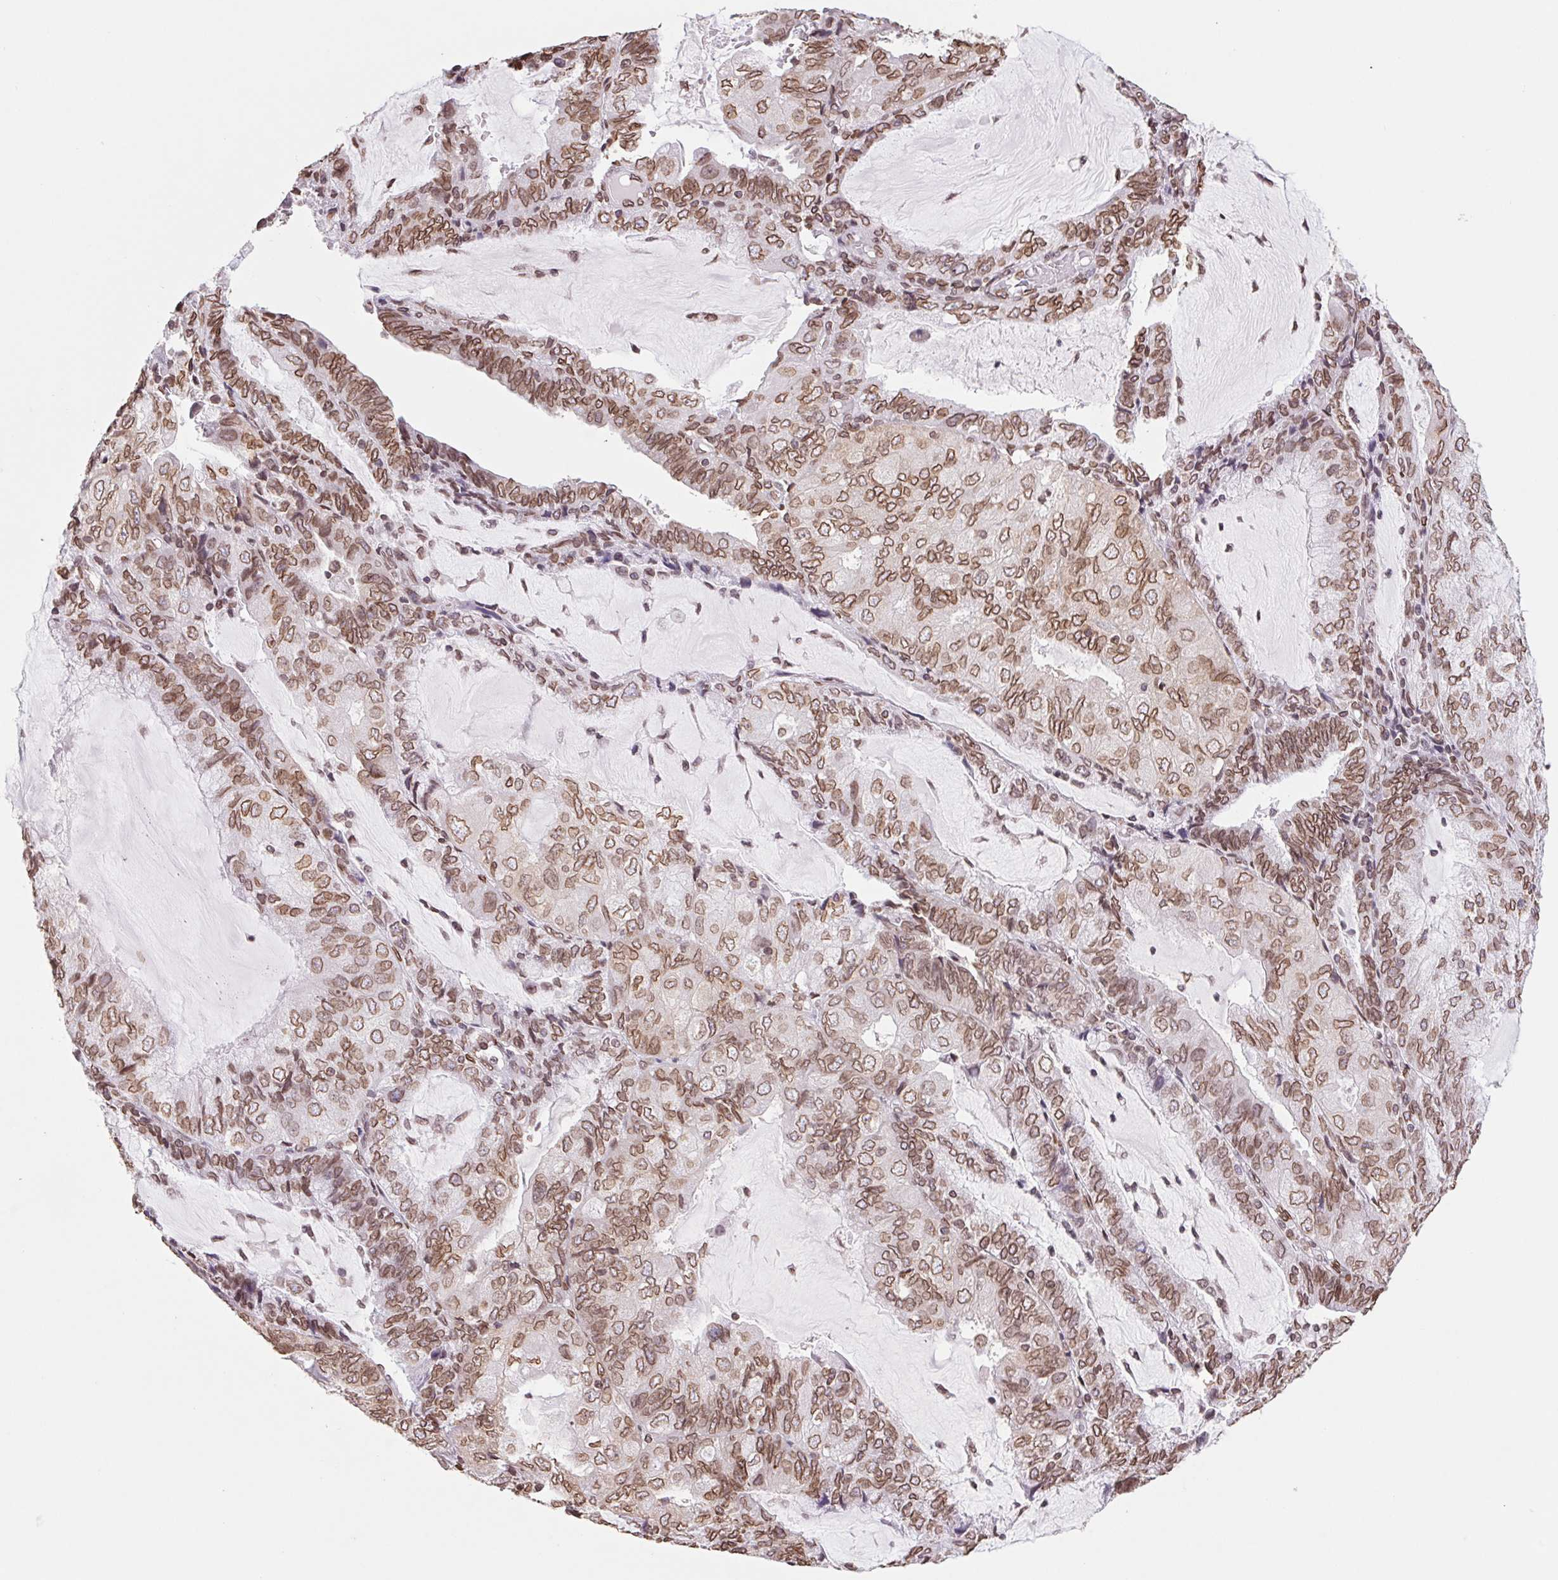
{"staining": {"intensity": "moderate", "quantity": ">75%", "location": "cytoplasmic/membranous,nuclear"}, "tissue": "endometrial cancer", "cell_type": "Tumor cells", "image_type": "cancer", "snomed": [{"axis": "morphology", "description": "Adenocarcinoma, NOS"}, {"axis": "topography", "description": "Endometrium"}], "caption": "IHC image of endometrial cancer stained for a protein (brown), which displays medium levels of moderate cytoplasmic/membranous and nuclear positivity in approximately >75% of tumor cells.", "gene": "LMNB2", "patient": {"sex": "female", "age": 81}}